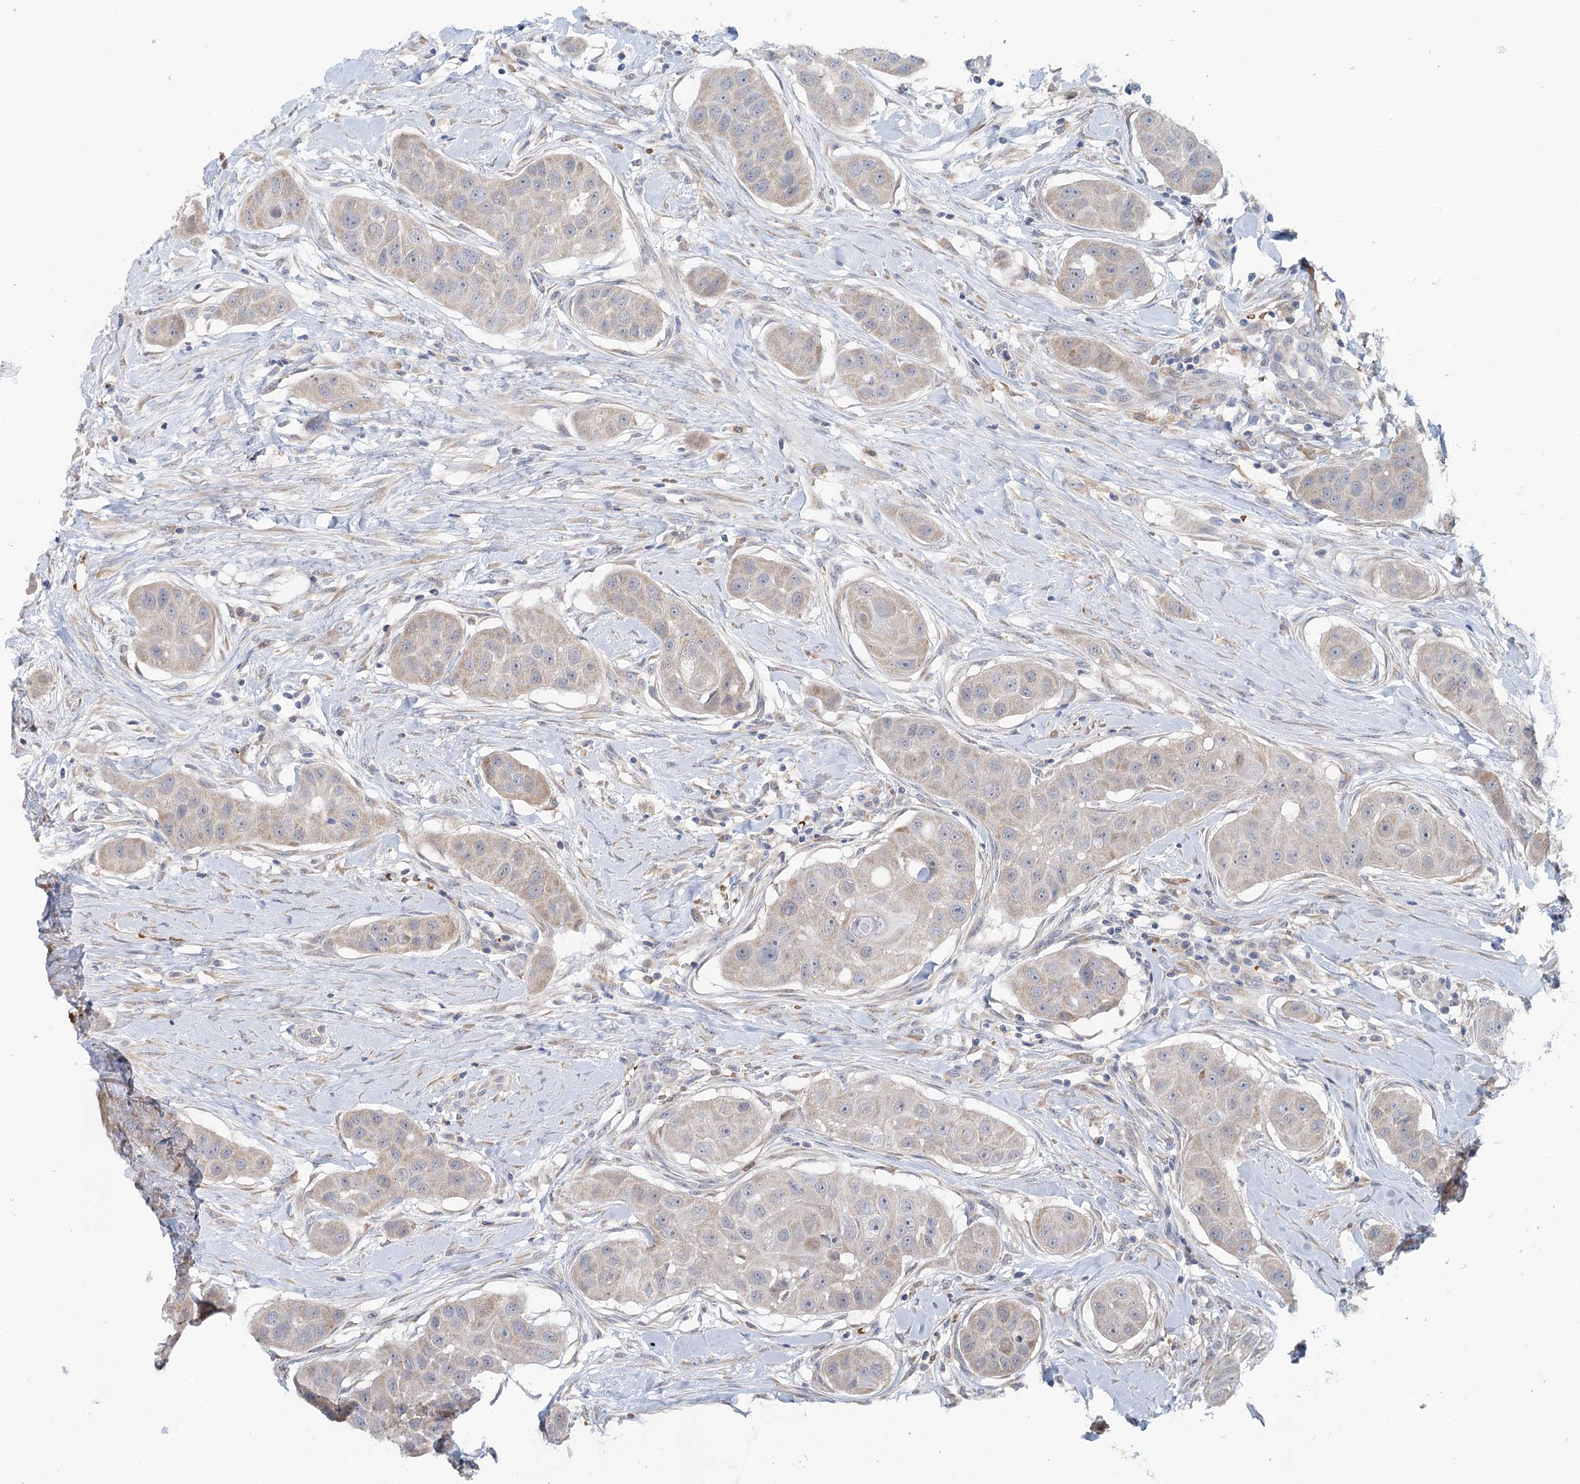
{"staining": {"intensity": "weak", "quantity": "<25%", "location": "cytoplasmic/membranous"}, "tissue": "head and neck cancer", "cell_type": "Tumor cells", "image_type": "cancer", "snomed": [{"axis": "morphology", "description": "Normal tissue, NOS"}, {"axis": "morphology", "description": "Squamous cell carcinoma, NOS"}, {"axis": "topography", "description": "Skeletal muscle"}, {"axis": "topography", "description": "Head-Neck"}], "caption": "DAB (3,3'-diaminobenzidine) immunohistochemical staining of head and neck cancer (squamous cell carcinoma) displays no significant staining in tumor cells. (DAB immunohistochemistry (IHC) visualized using brightfield microscopy, high magnification).", "gene": "CIB4", "patient": {"sex": "male", "age": 51}}